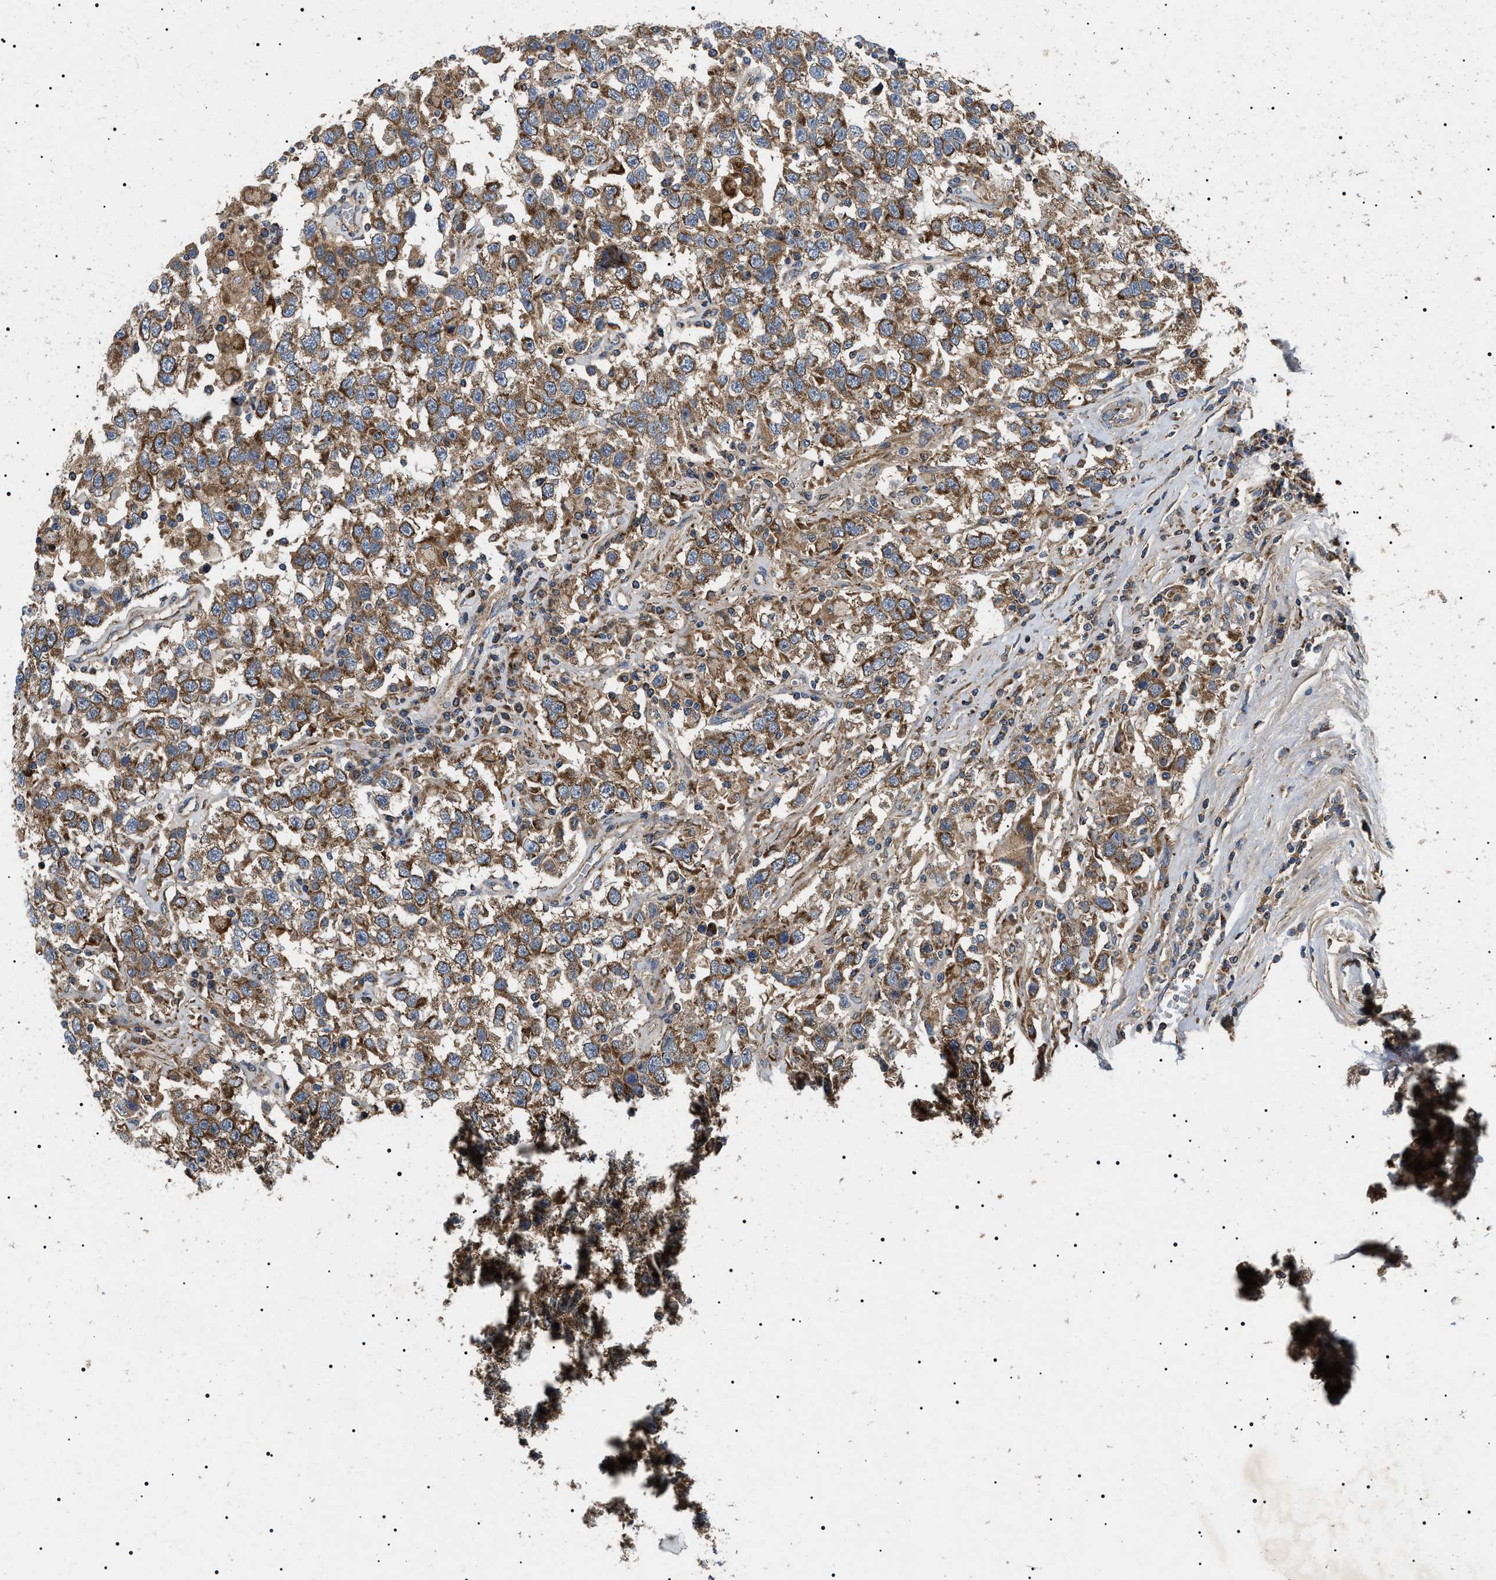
{"staining": {"intensity": "moderate", "quantity": ">75%", "location": "cytoplasmic/membranous"}, "tissue": "testis cancer", "cell_type": "Tumor cells", "image_type": "cancer", "snomed": [{"axis": "morphology", "description": "Seminoma, NOS"}, {"axis": "topography", "description": "Testis"}], "caption": "Immunohistochemistry (IHC) image of testis cancer stained for a protein (brown), which demonstrates medium levels of moderate cytoplasmic/membranous staining in approximately >75% of tumor cells.", "gene": "OXSM", "patient": {"sex": "male", "age": 41}}